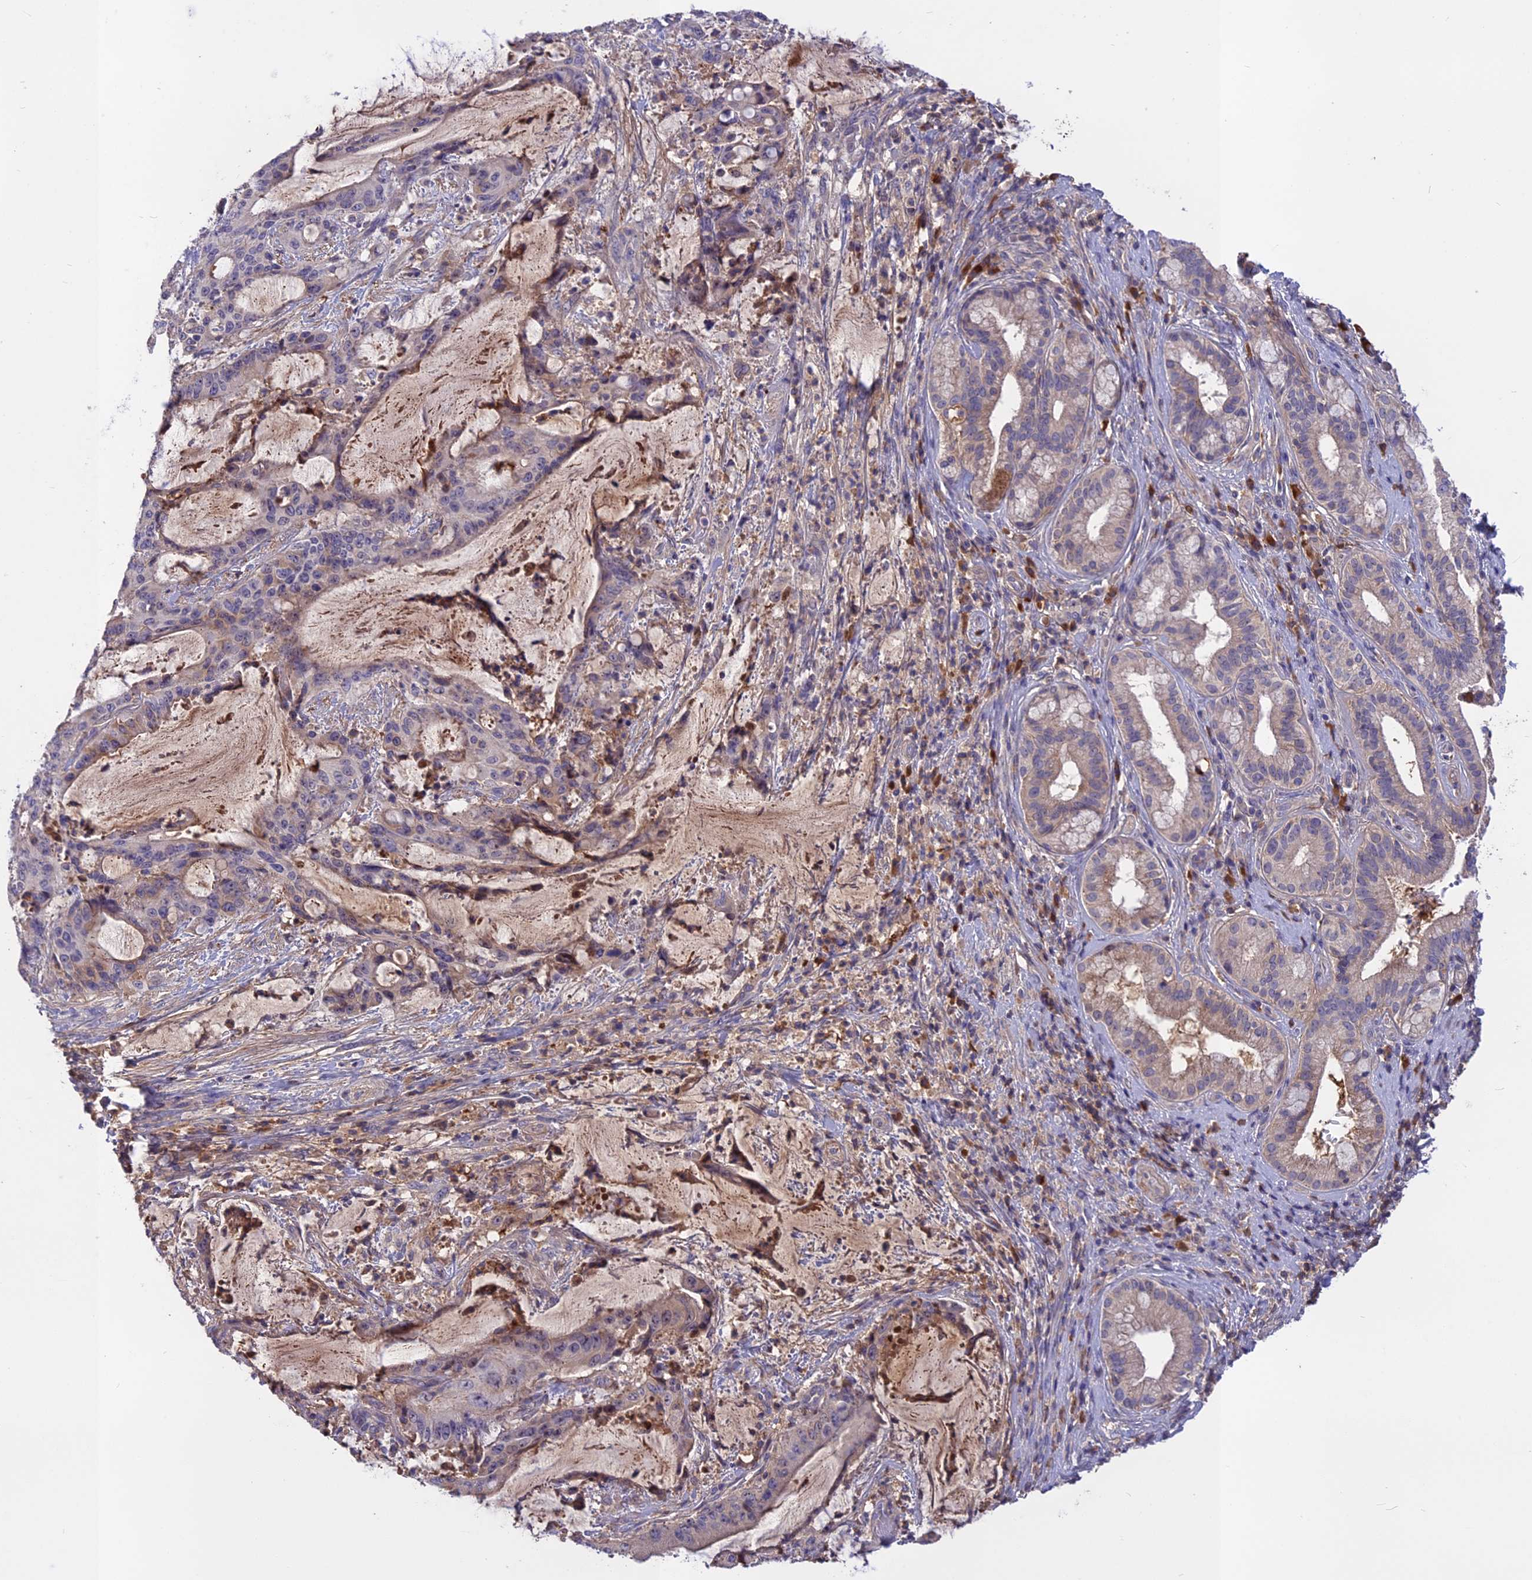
{"staining": {"intensity": "negative", "quantity": "none", "location": "none"}, "tissue": "liver cancer", "cell_type": "Tumor cells", "image_type": "cancer", "snomed": [{"axis": "morphology", "description": "Normal tissue, NOS"}, {"axis": "morphology", "description": "Cholangiocarcinoma"}, {"axis": "topography", "description": "Liver"}, {"axis": "topography", "description": "Peripheral nerve tissue"}], "caption": "The micrograph displays no staining of tumor cells in liver cholangiocarcinoma.", "gene": "ADO", "patient": {"sex": "female", "age": 73}}